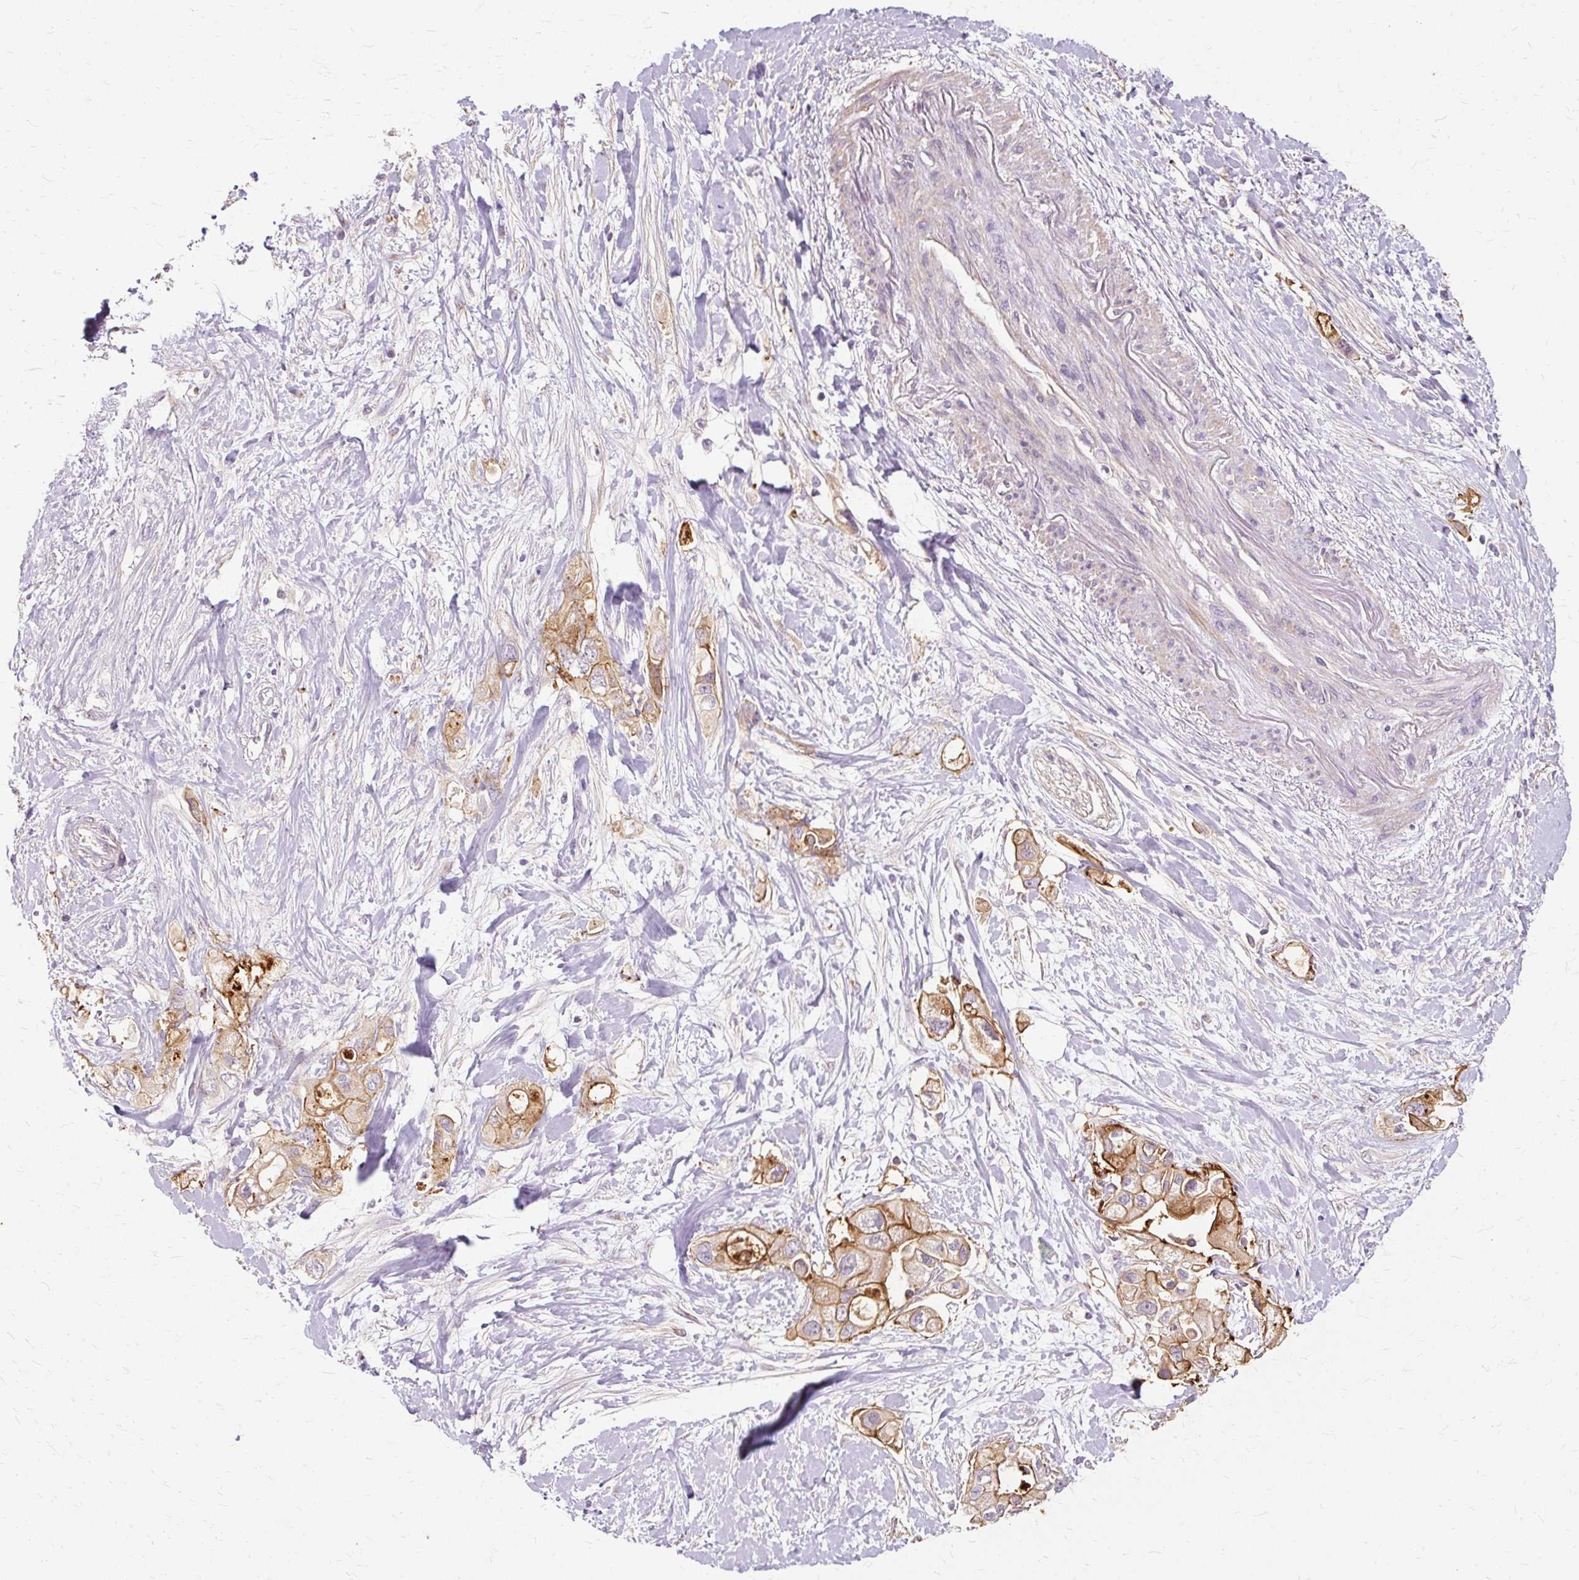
{"staining": {"intensity": "moderate", "quantity": ">75%", "location": "cytoplasmic/membranous"}, "tissue": "pancreatic cancer", "cell_type": "Tumor cells", "image_type": "cancer", "snomed": [{"axis": "morphology", "description": "Adenocarcinoma, NOS"}, {"axis": "topography", "description": "Pancreas"}], "caption": "Pancreatic cancer (adenocarcinoma) tissue reveals moderate cytoplasmic/membranous positivity in approximately >75% of tumor cells", "gene": "TSPAN8", "patient": {"sex": "female", "age": 56}}